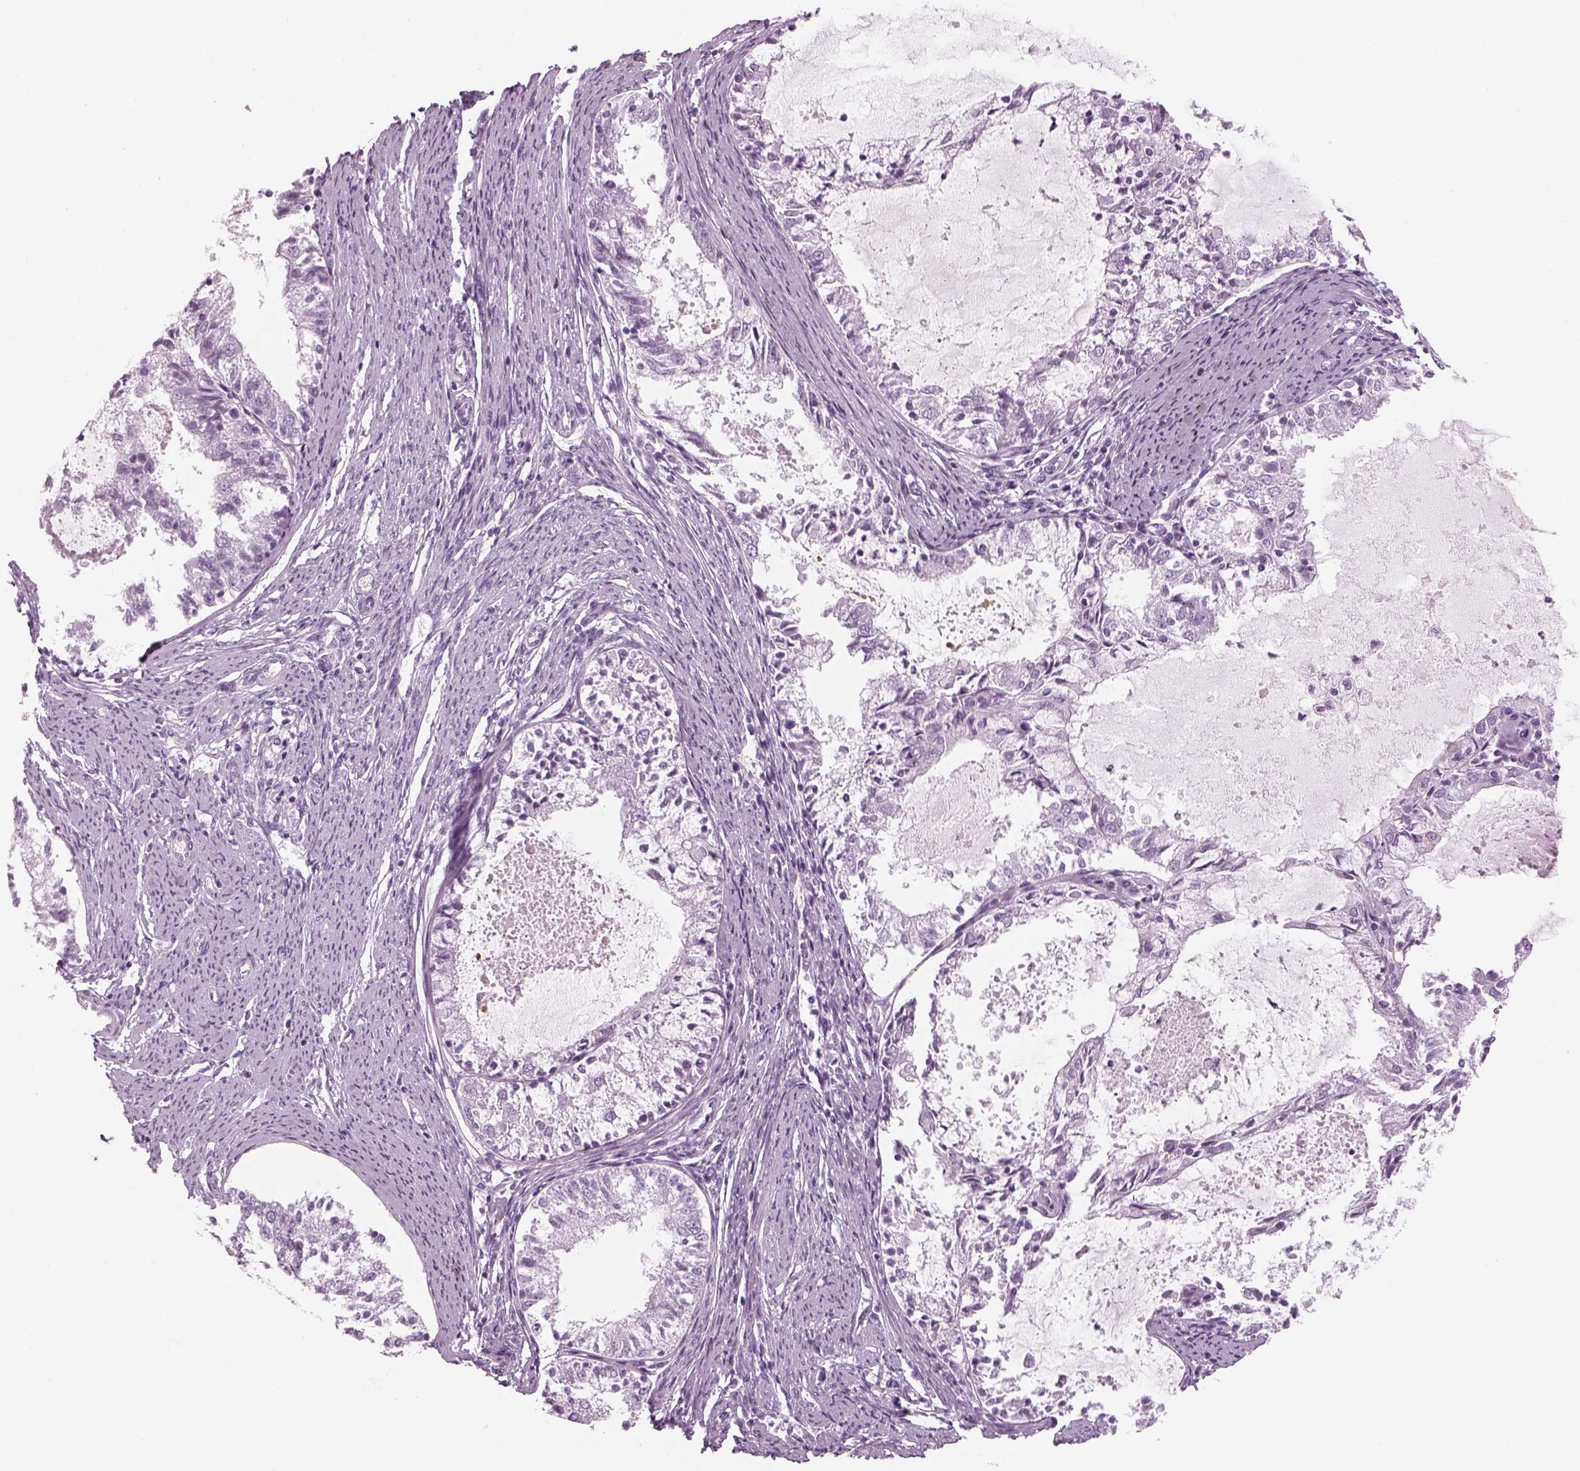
{"staining": {"intensity": "negative", "quantity": "none", "location": "none"}, "tissue": "endometrial cancer", "cell_type": "Tumor cells", "image_type": "cancer", "snomed": [{"axis": "morphology", "description": "Adenocarcinoma, NOS"}, {"axis": "topography", "description": "Endometrium"}], "caption": "Tumor cells show no significant protein expression in endometrial cancer (adenocarcinoma). (Stains: DAB IHC with hematoxylin counter stain, Microscopy: brightfield microscopy at high magnification).", "gene": "SAG", "patient": {"sex": "female", "age": 57}}